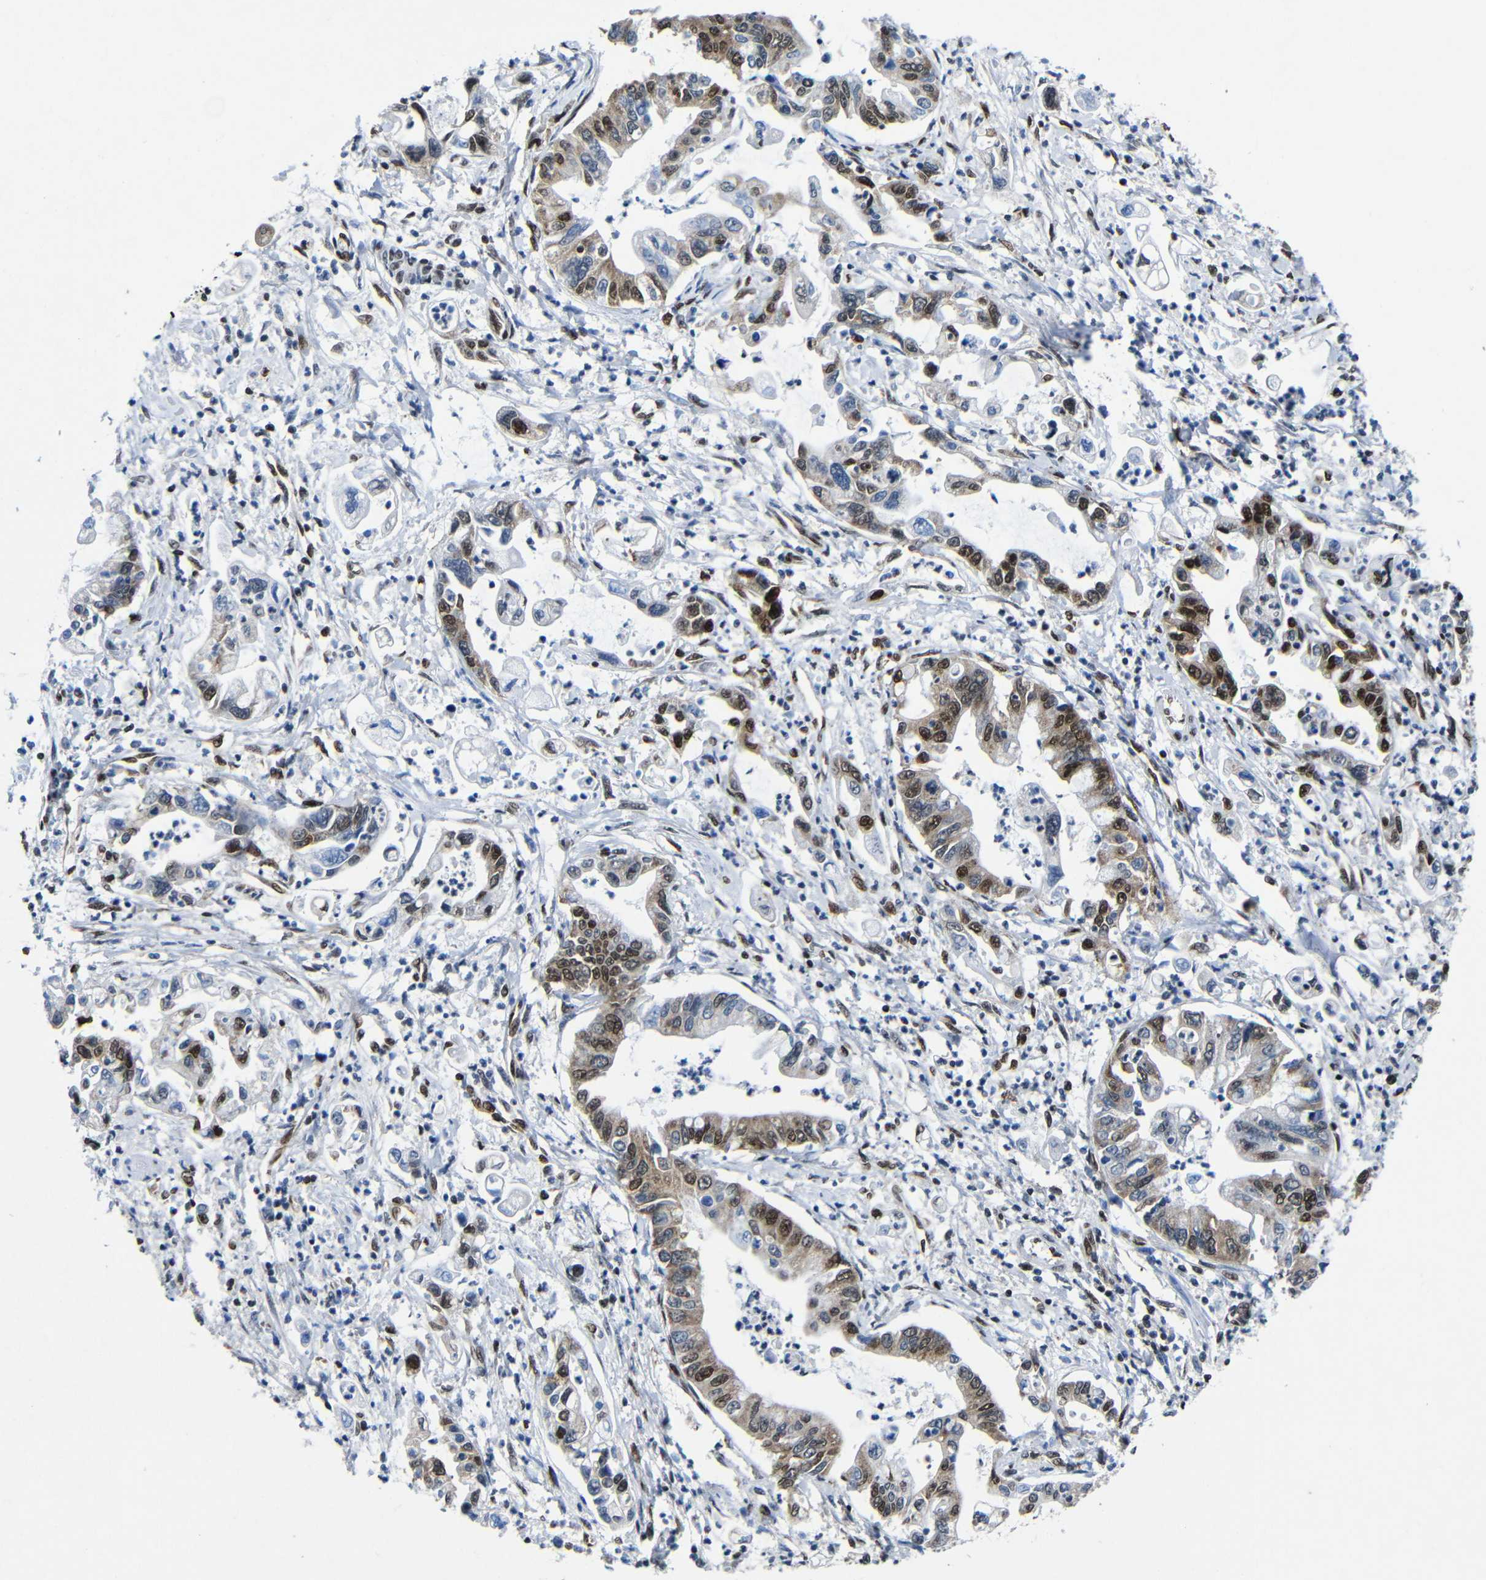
{"staining": {"intensity": "strong", "quantity": ">75%", "location": "nuclear"}, "tissue": "pancreatic cancer", "cell_type": "Tumor cells", "image_type": "cancer", "snomed": [{"axis": "morphology", "description": "Adenocarcinoma, NOS"}, {"axis": "topography", "description": "Pancreas"}], "caption": "This histopathology image reveals pancreatic adenocarcinoma stained with IHC to label a protein in brown. The nuclear of tumor cells show strong positivity for the protein. Nuclei are counter-stained blue.", "gene": "PTBP1", "patient": {"sex": "male", "age": 56}}